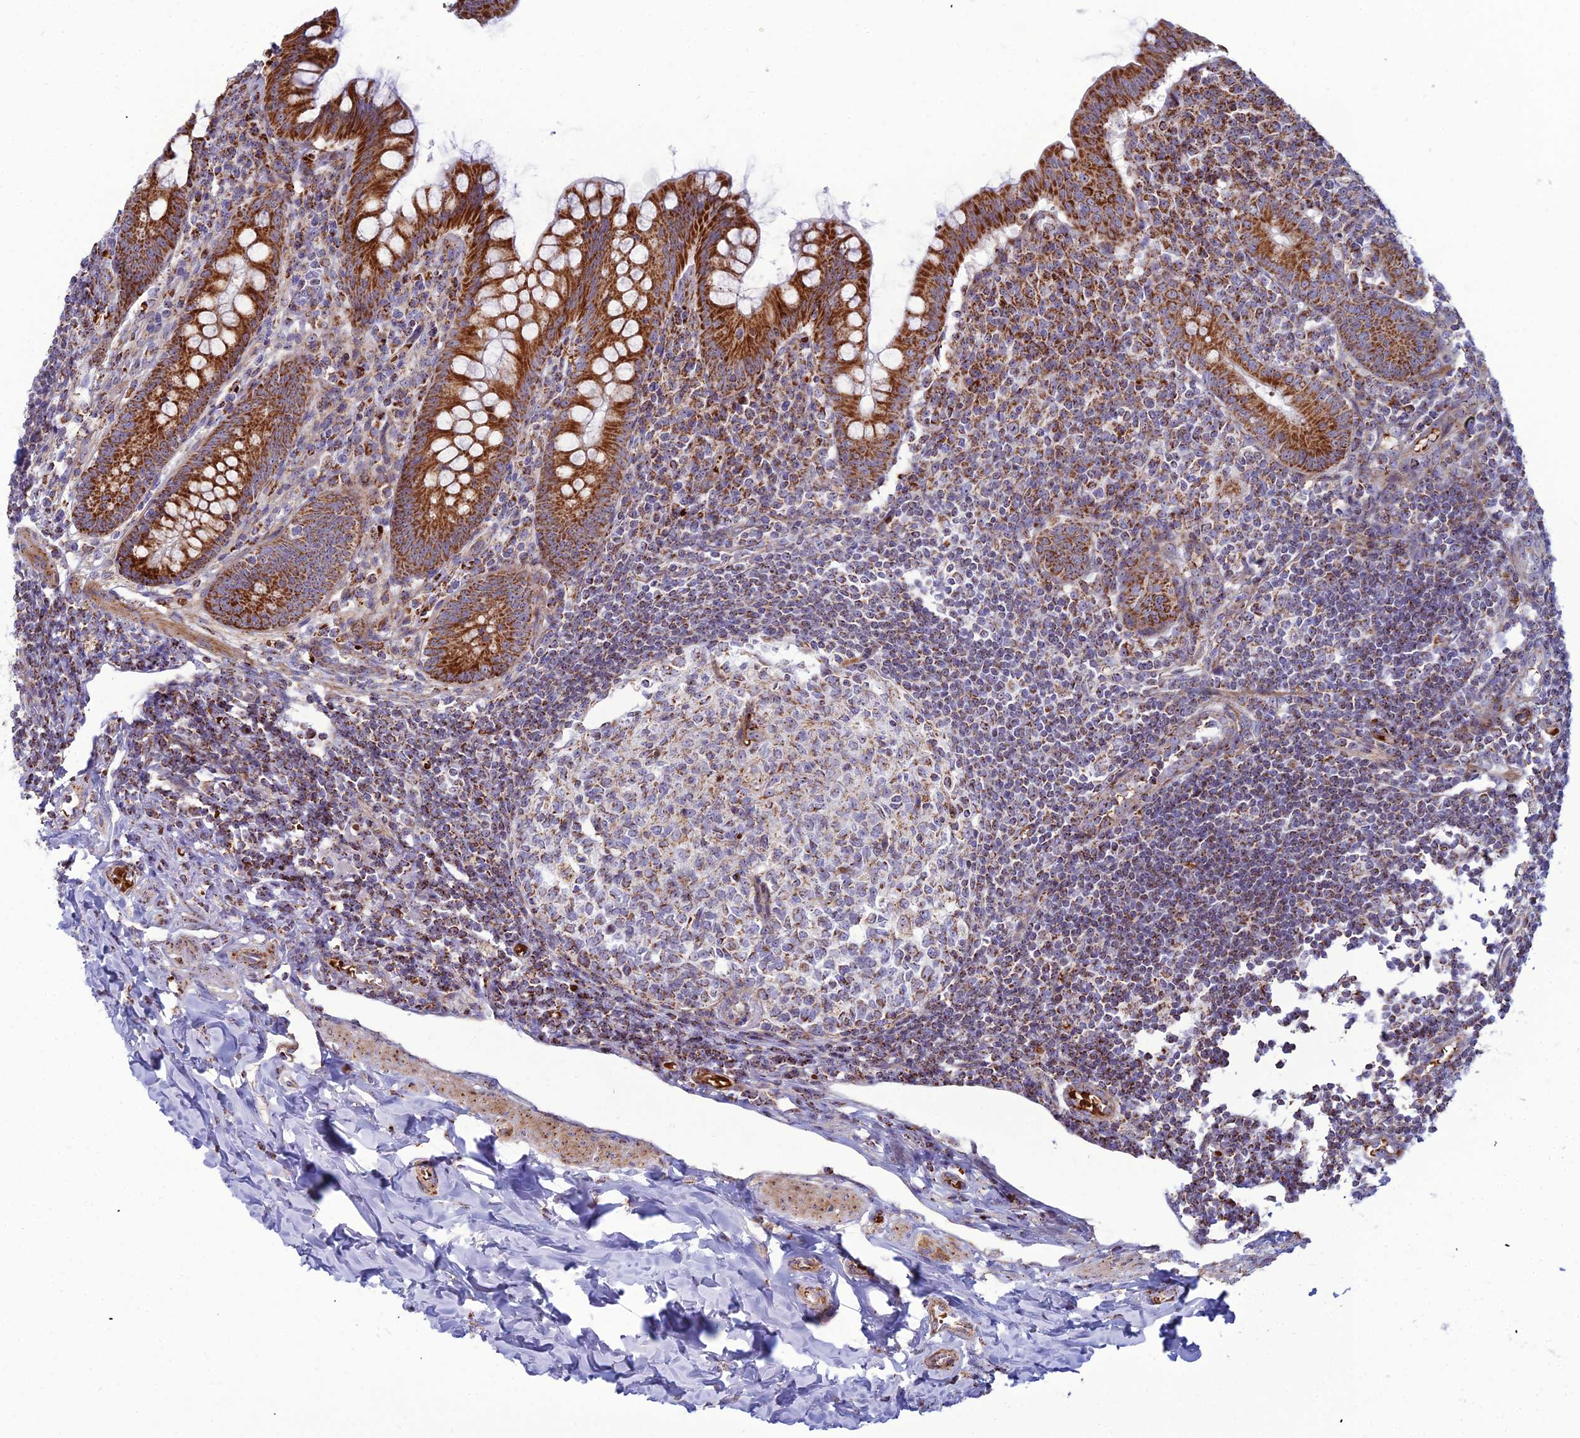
{"staining": {"intensity": "strong", "quantity": ">75%", "location": "cytoplasmic/membranous"}, "tissue": "appendix", "cell_type": "Glandular cells", "image_type": "normal", "snomed": [{"axis": "morphology", "description": "Normal tissue, NOS"}, {"axis": "topography", "description": "Appendix"}], "caption": "Human appendix stained with a brown dye demonstrates strong cytoplasmic/membranous positive staining in approximately >75% of glandular cells.", "gene": "SLC35F4", "patient": {"sex": "female", "age": 33}}